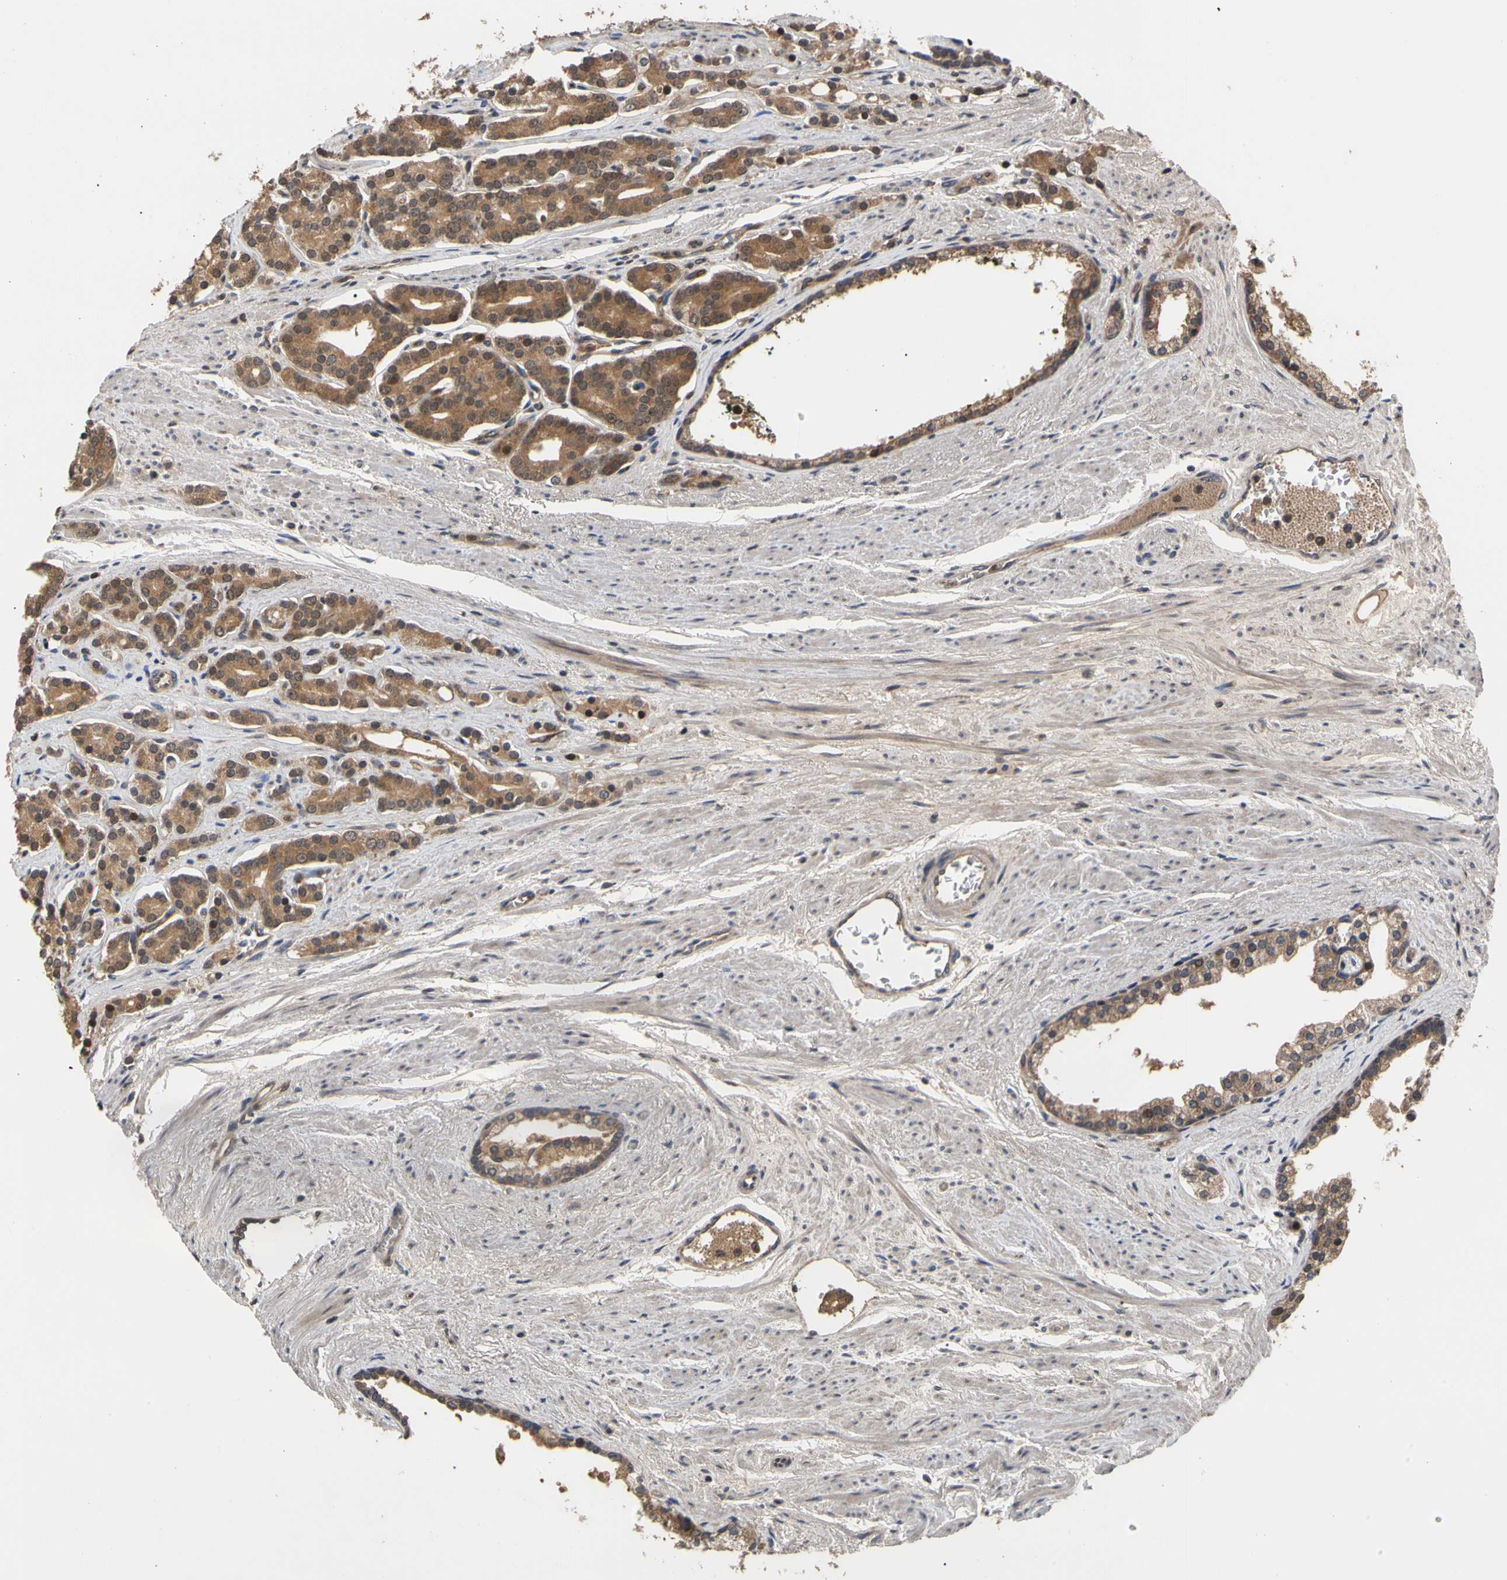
{"staining": {"intensity": "moderate", "quantity": ">75%", "location": "cytoplasmic/membranous"}, "tissue": "prostate cancer", "cell_type": "Tumor cells", "image_type": "cancer", "snomed": [{"axis": "morphology", "description": "Adenocarcinoma, Low grade"}, {"axis": "topography", "description": "Prostate"}], "caption": "Immunohistochemistry micrograph of neoplastic tissue: human low-grade adenocarcinoma (prostate) stained using immunohistochemistry (IHC) reveals medium levels of moderate protein expression localized specifically in the cytoplasmic/membranous of tumor cells, appearing as a cytoplasmic/membranous brown color.", "gene": "CYTIP", "patient": {"sex": "male", "age": 63}}